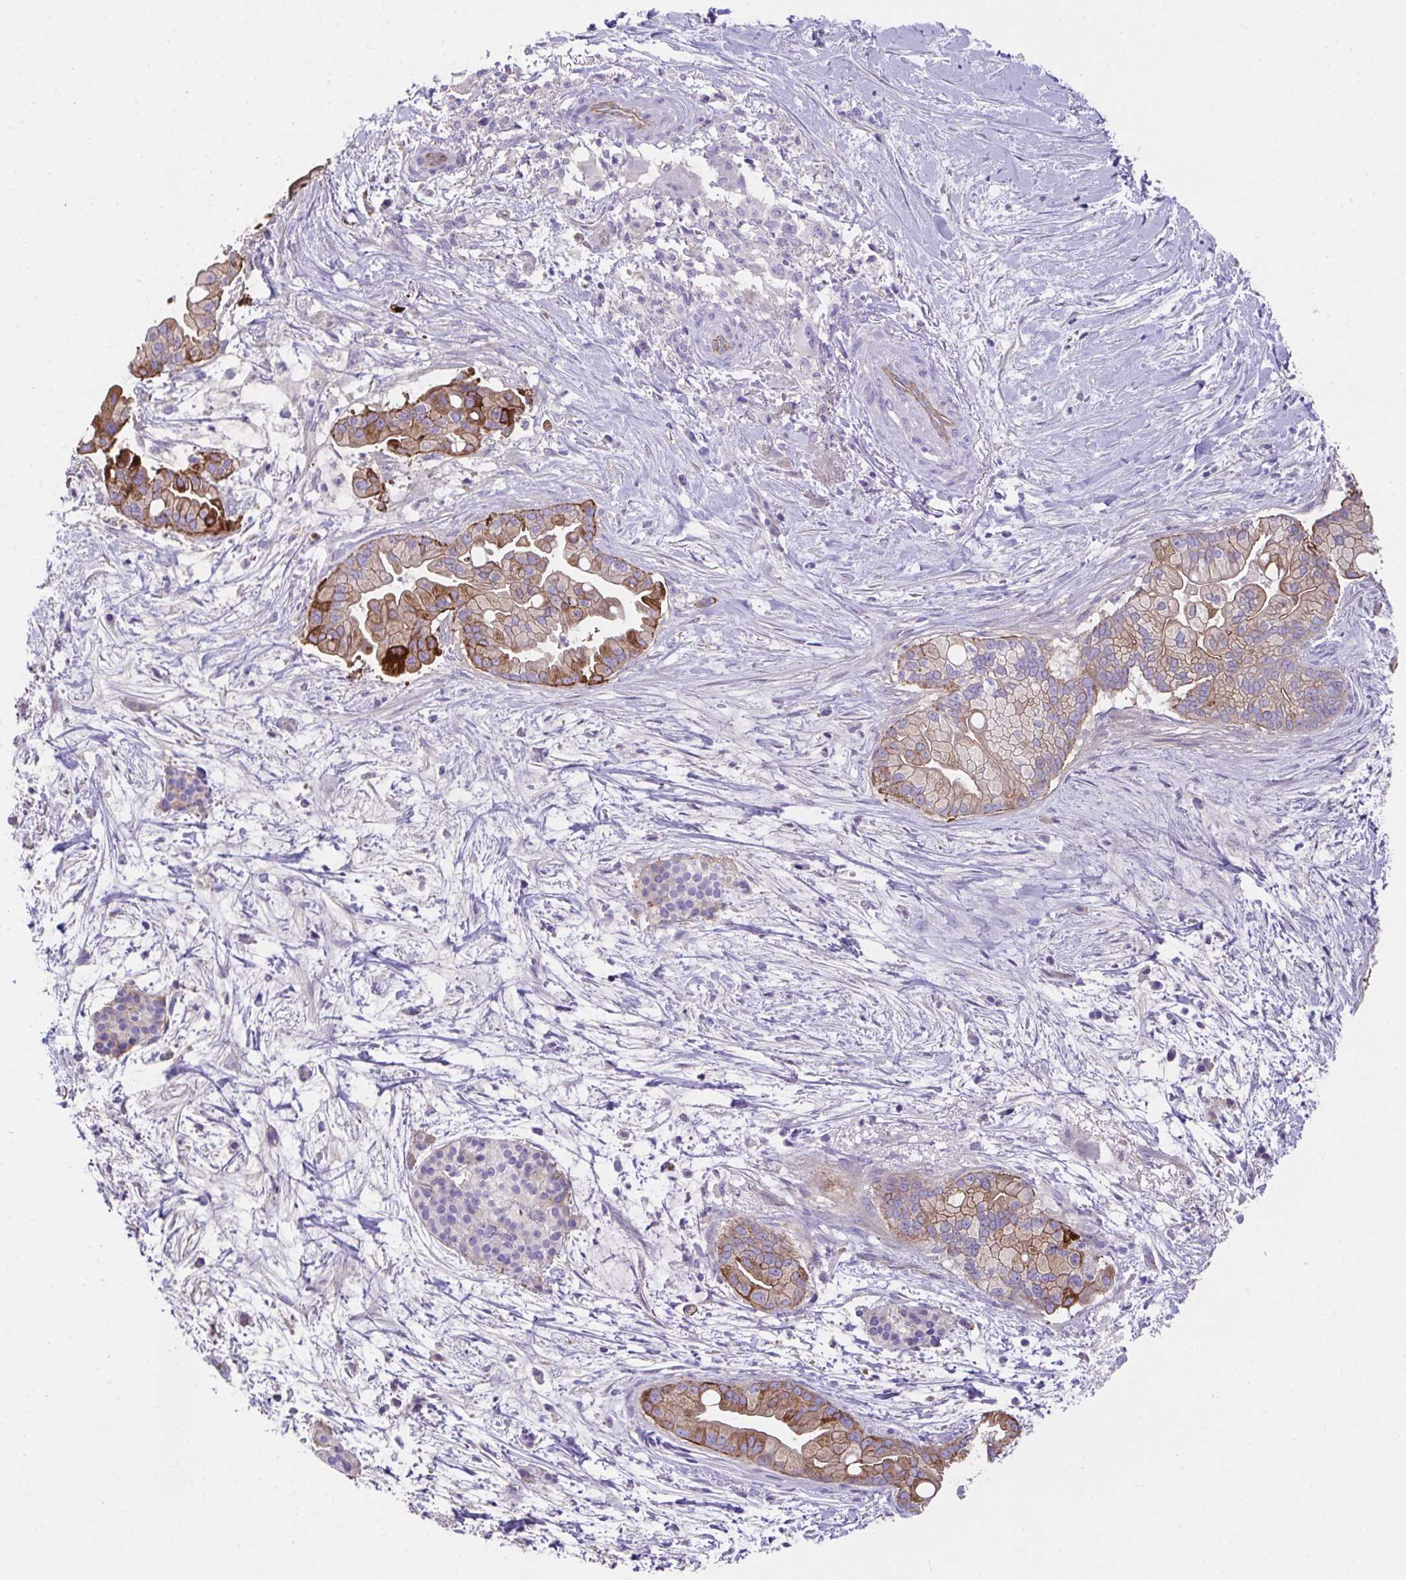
{"staining": {"intensity": "moderate", "quantity": ">75%", "location": "cytoplasmic/membranous"}, "tissue": "pancreatic cancer", "cell_type": "Tumor cells", "image_type": "cancer", "snomed": [{"axis": "morphology", "description": "Adenocarcinoma, NOS"}, {"axis": "topography", "description": "Pancreas"}], "caption": "Protein staining of pancreatic cancer (adenocarcinoma) tissue shows moderate cytoplasmic/membranous positivity in about >75% of tumor cells.", "gene": "ZNF813", "patient": {"sex": "female", "age": 69}}